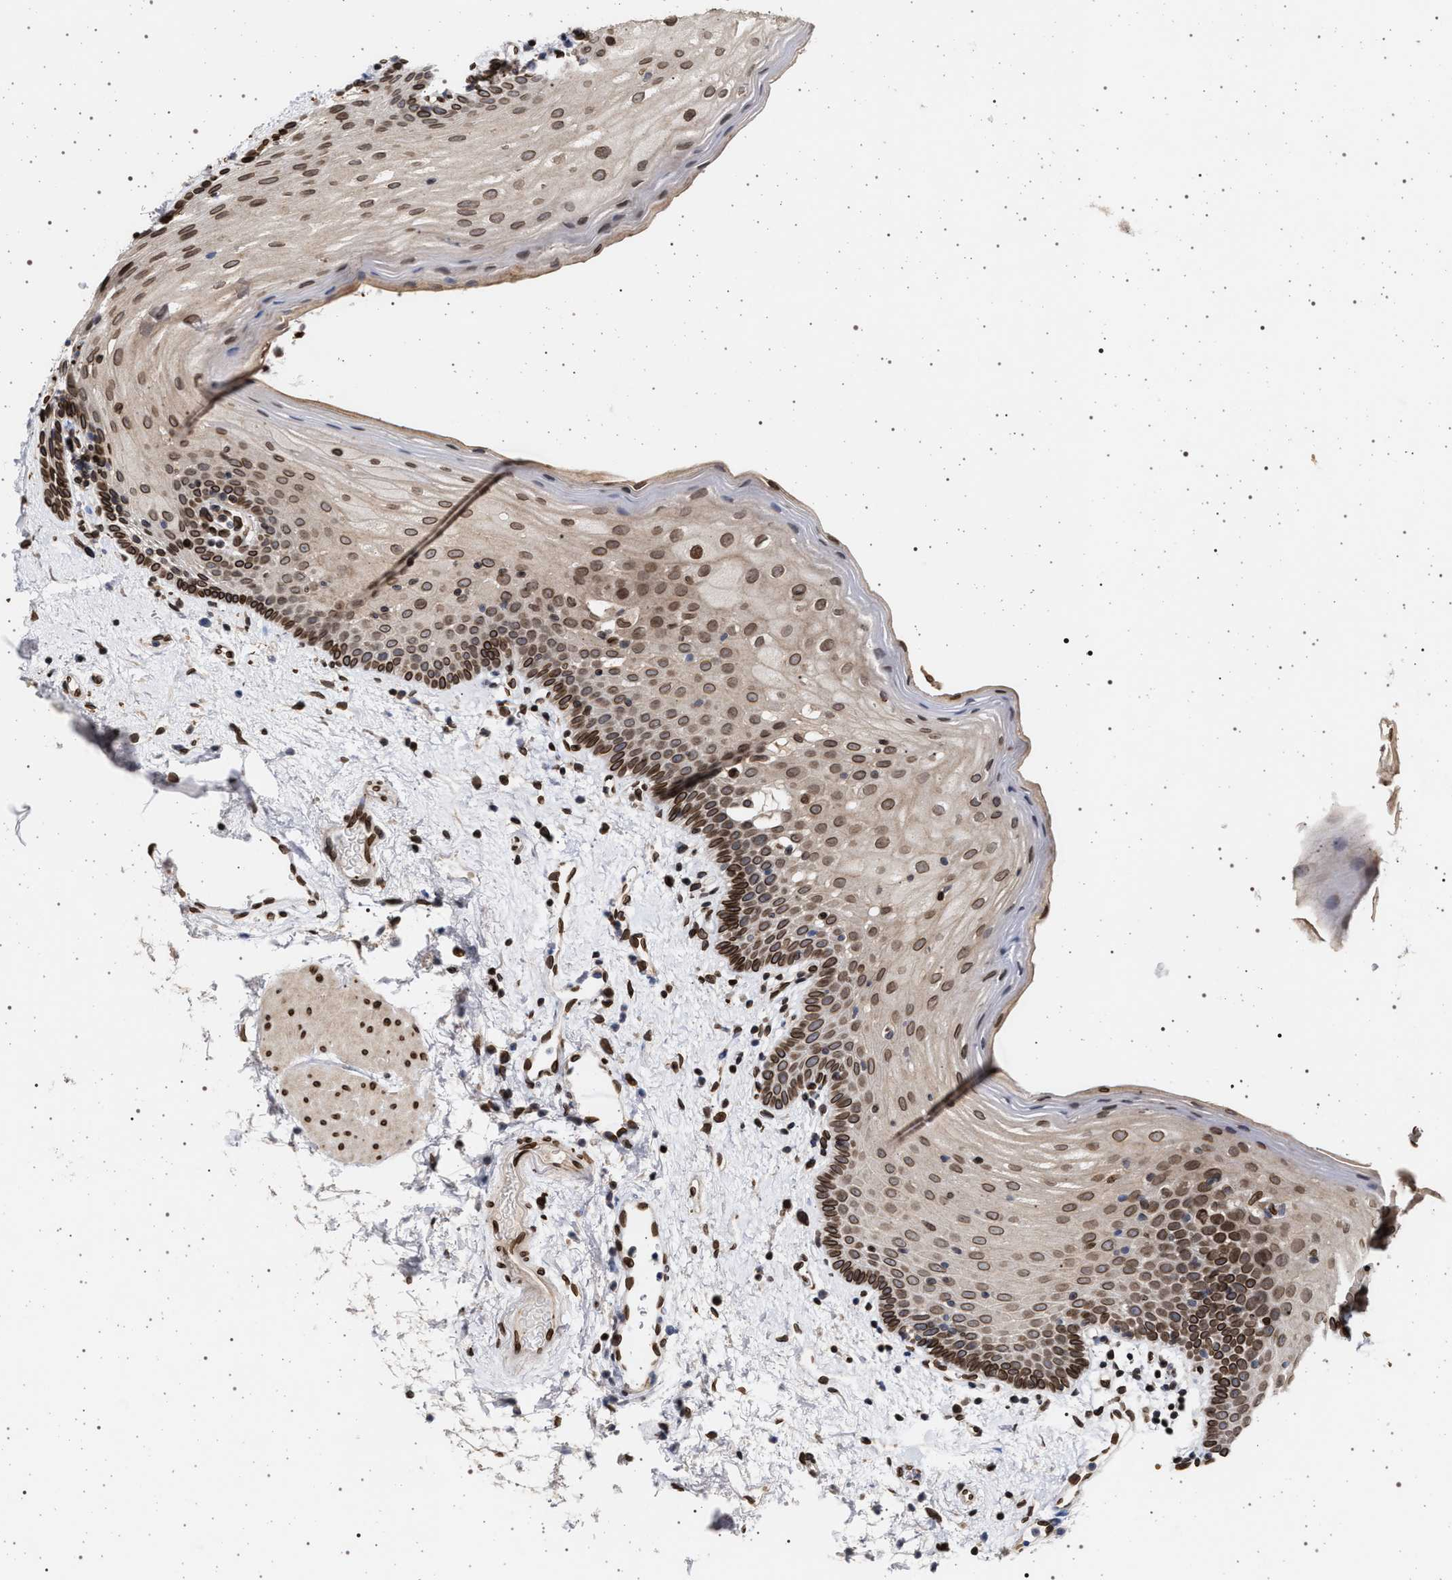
{"staining": {"intensity": "moderate", "quantity": ">75%", "location": "cytoplasmic/membranous,nuclear"}, "tissue": "oral mucosa", "cell_type": "Squamous epithelial cells", "image_type": "normal", "snomed": [{"axis": "morphology", "description": "Normal tissue, NOS"}, {"axis": "topography", "description": "Oral tissue"}], "caption": "About >75% of squamous epithelial cells in unremarkable oral mucosa display moderate cytoplasmic/membranous,nuclear protein positivity as visualized by brown immunohistochemical staining.", "gene": "ING2", "patient": {"sex": "male", "age": 66}}